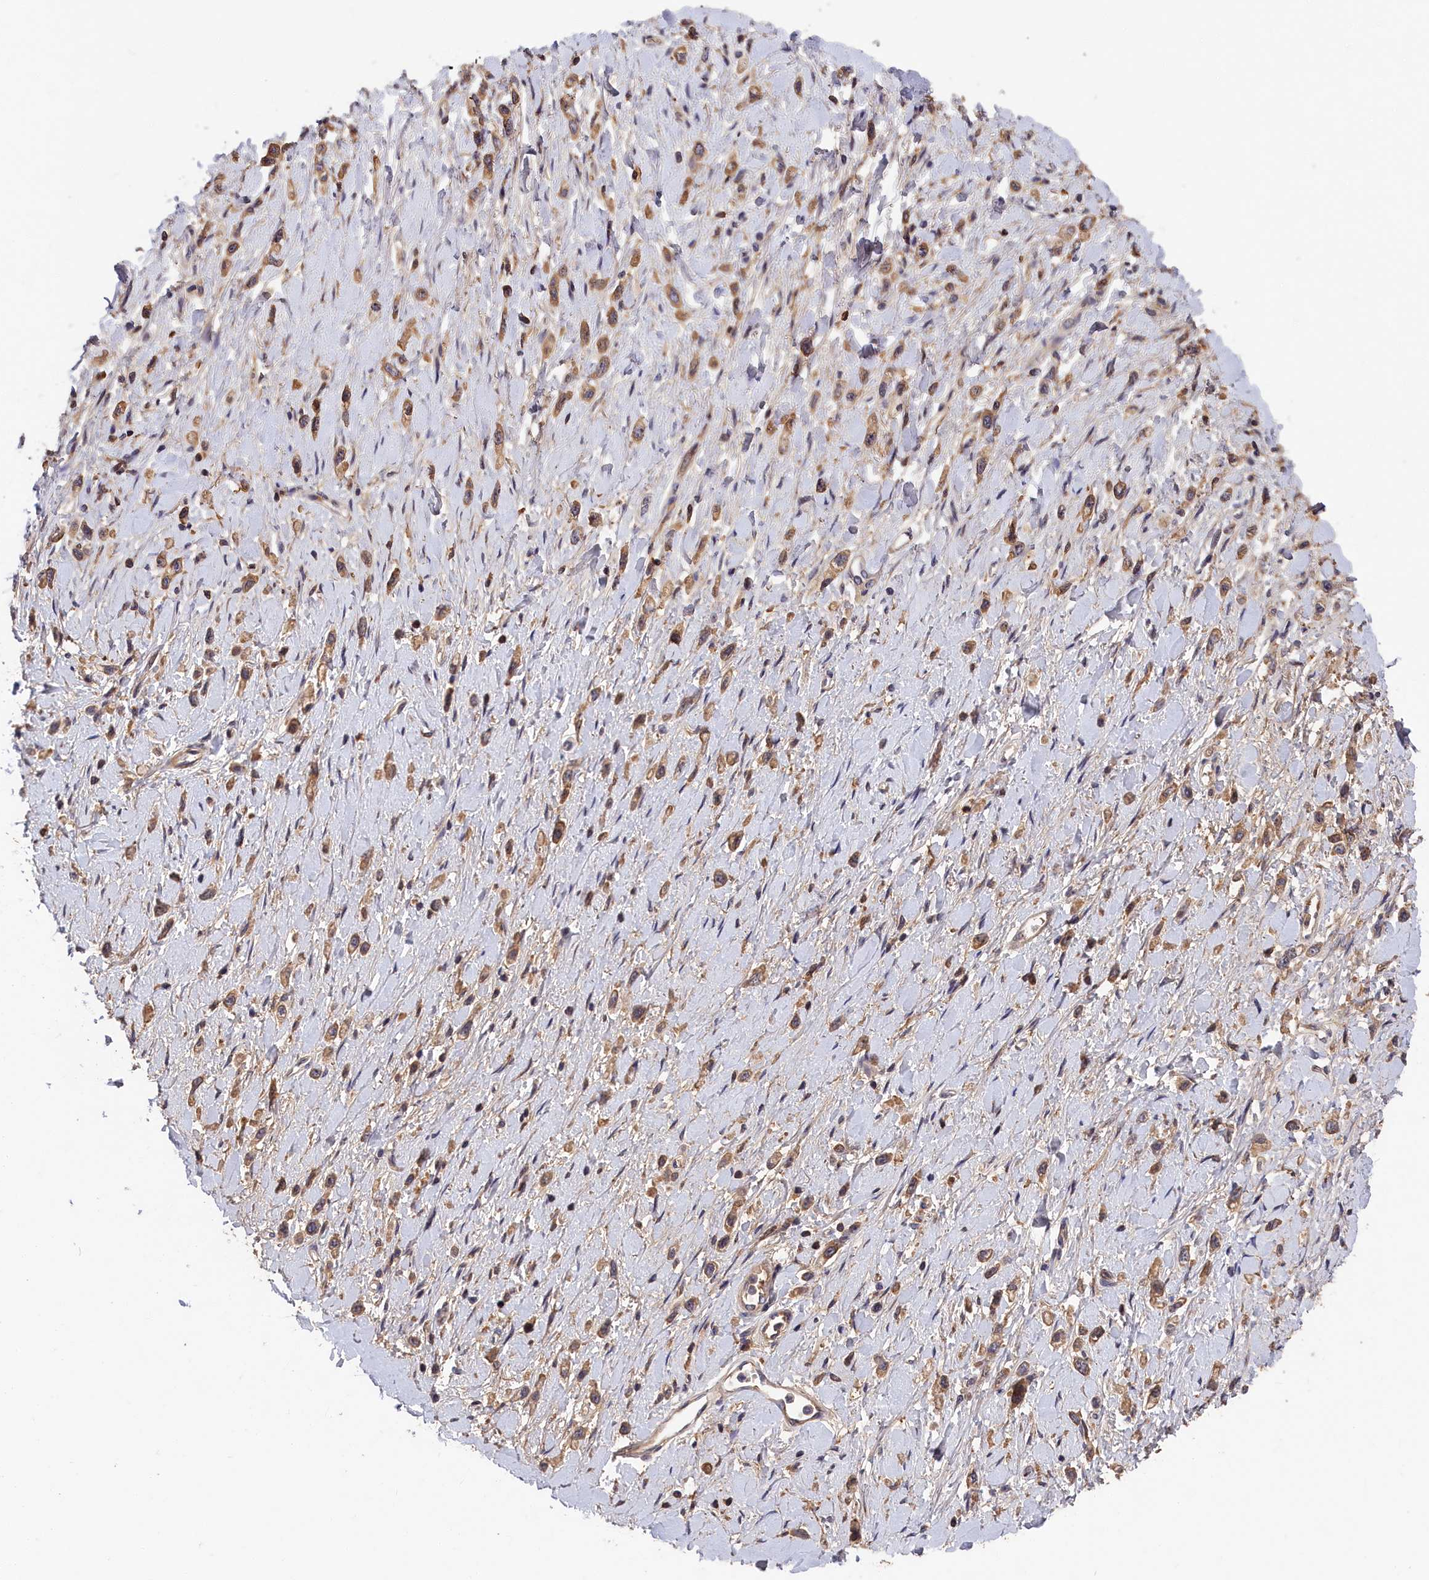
{"staining": {"intensity": "weak", "quantity": ">75%", "location": "cytoplasmic/membranous"}, "tissue": "stomach cancer", "cell_type": "Tumor cells", "image_type": "cancer", "snomed": [{"axis": "morphology", "description": "Adenocarcinoma, NOS"}, {"axis": "topography", "description": "Stomach"}], "caption": "Protein expression analysis of human stomach cancer reveals weak cytoplasmic/membranous positivity in about >75% of tumor cells.", "gene": "ITIH1", "patient": {"sex": "female", "age": 65}}